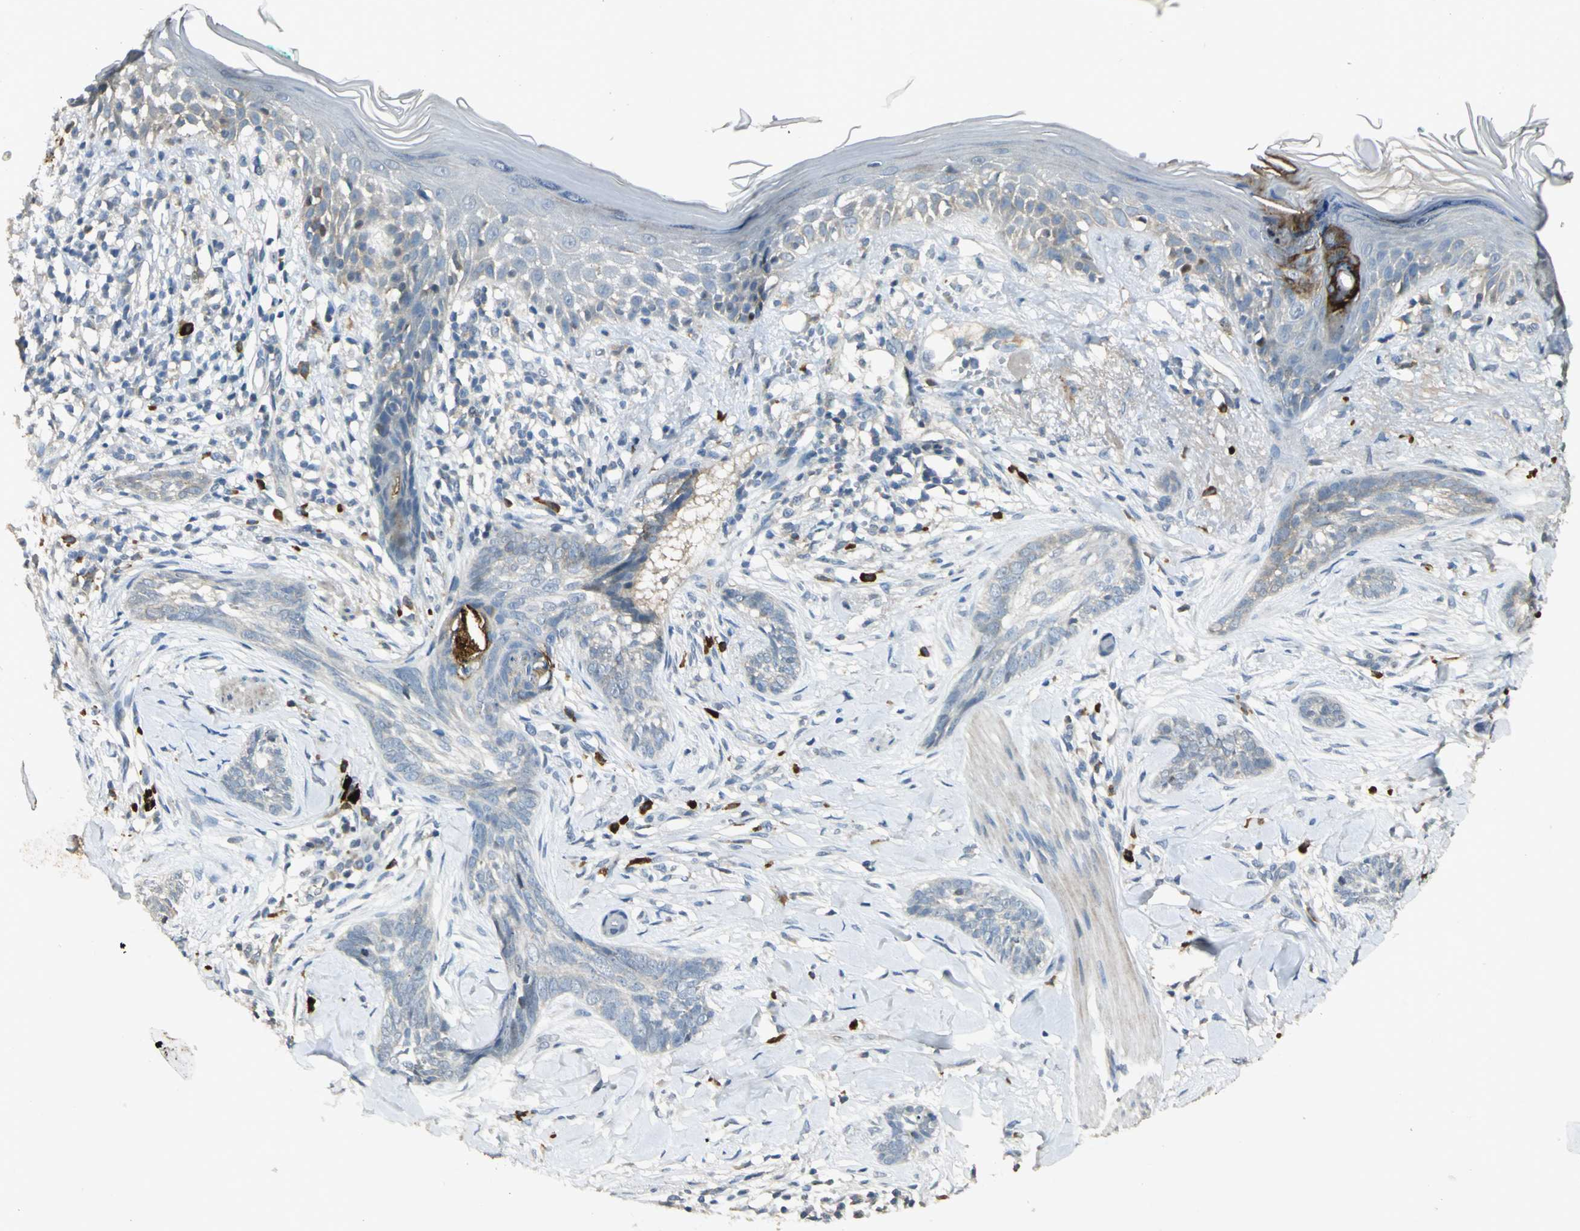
{"staining": {"intensity": "negative", "quantity": "none", "location": "none"}, "tissue": "skin cancer", "cell_type": "Tumor cells", "image_type": "cancer", "snomed": [{"axis": "morphology", "description": "Basal cell carcinoma"}, {"axis": "topography", "description": "Skin"}], "caption": "Protein analysis of skin cancer (basal cell carcinoma) exhibits no significant positivity in tumor cells.", "gene": "PROC", "patient": {"sex": "female", "age": 58}}